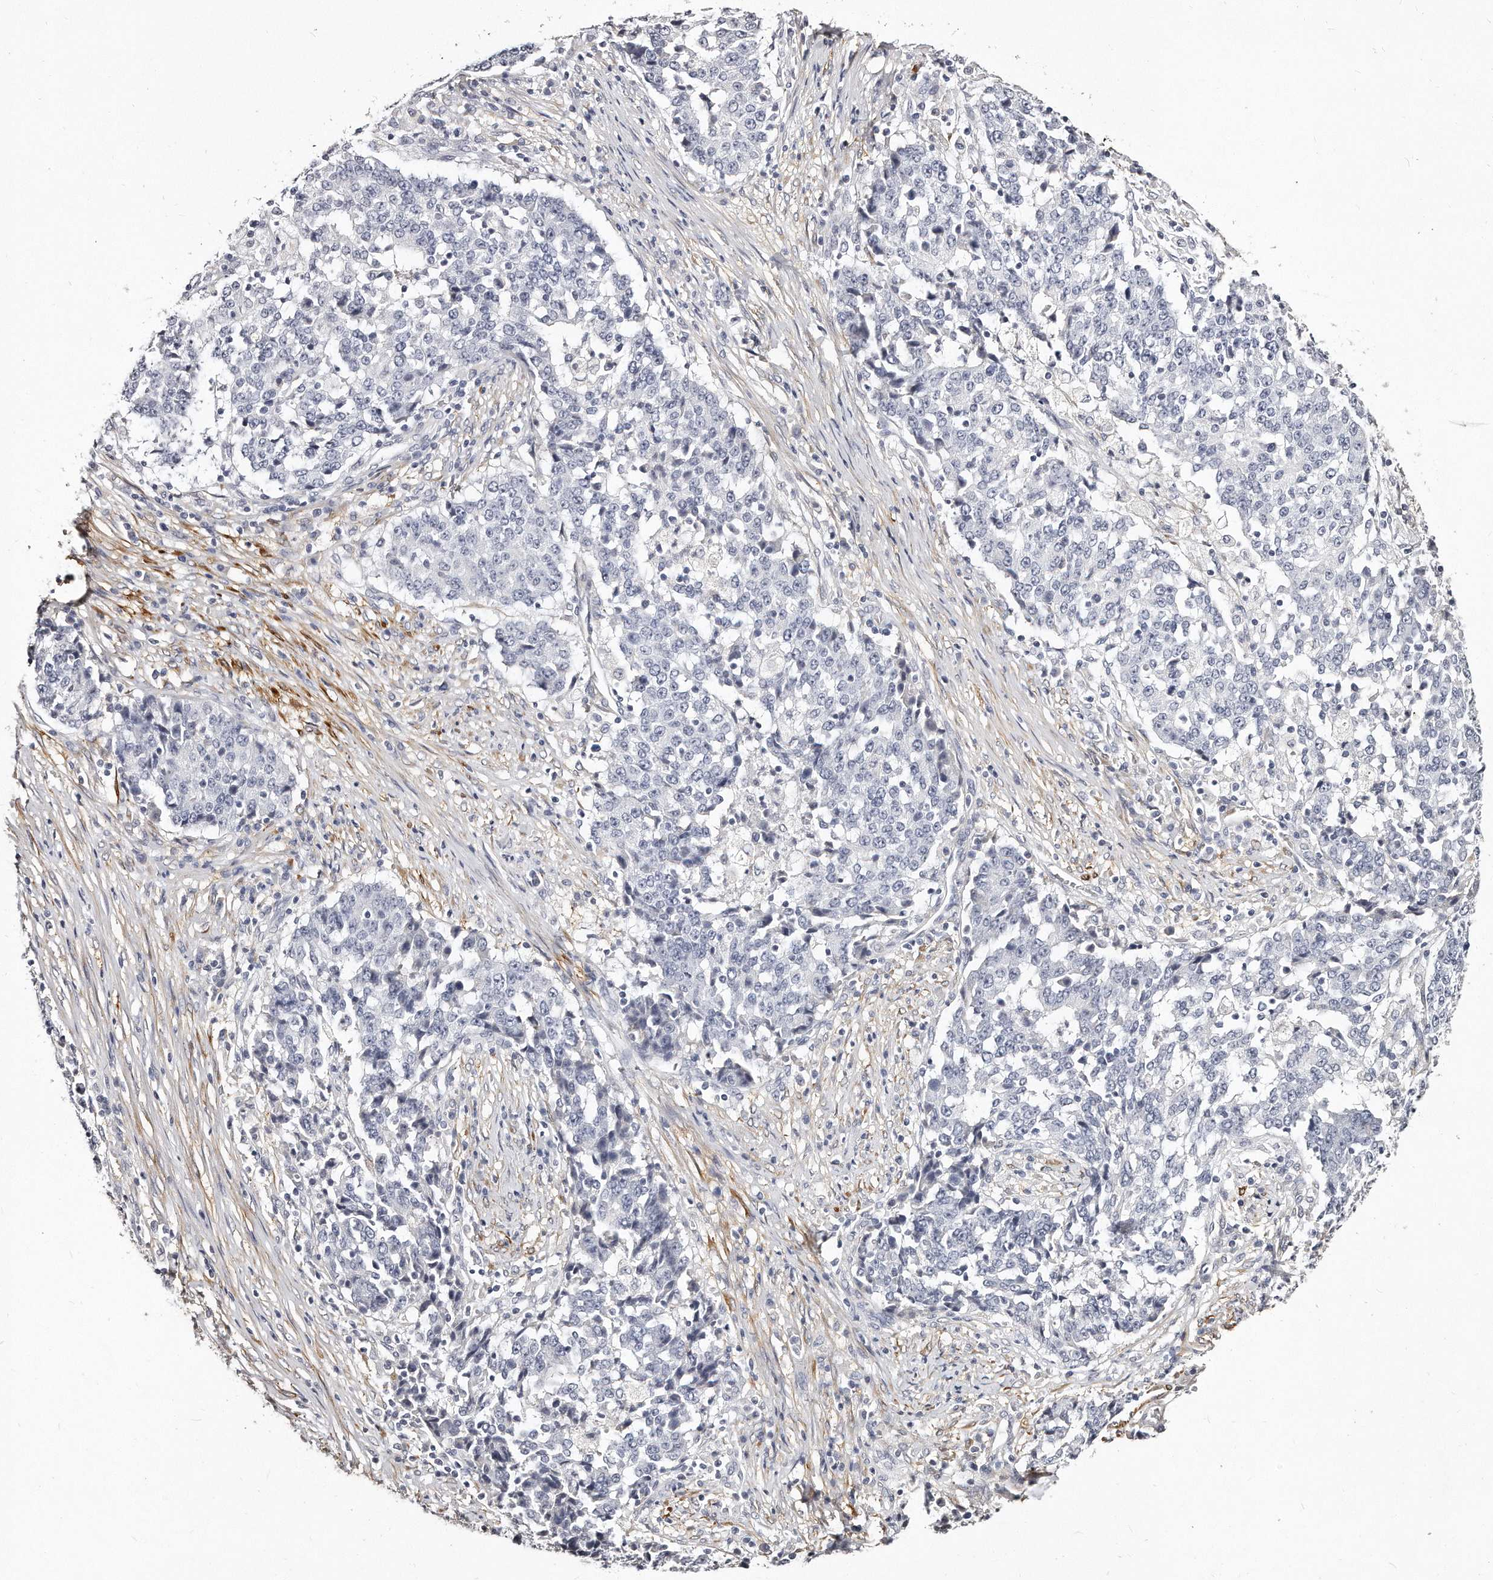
{"staining": {"intensity": "negative", "quantity": "none", "location": "none"}, "tissue": "stomach cancer", "cell_type": "Tumor cells", "image_type": "cancer", "snomed": [{"axis": "morphology", "description": "Adenocarcinoma, NOS"}, {"axis": "topography", "description": "Stomach"}], "caption": "The micrograph reveals no staining of tumor cells in adenocarcinoma (stomach). (Brightfield microscopy of DAB immunohistochemistry at high magnification).", "gene": "LMOD1", "patient": {"sex": "male", "age": 59}}